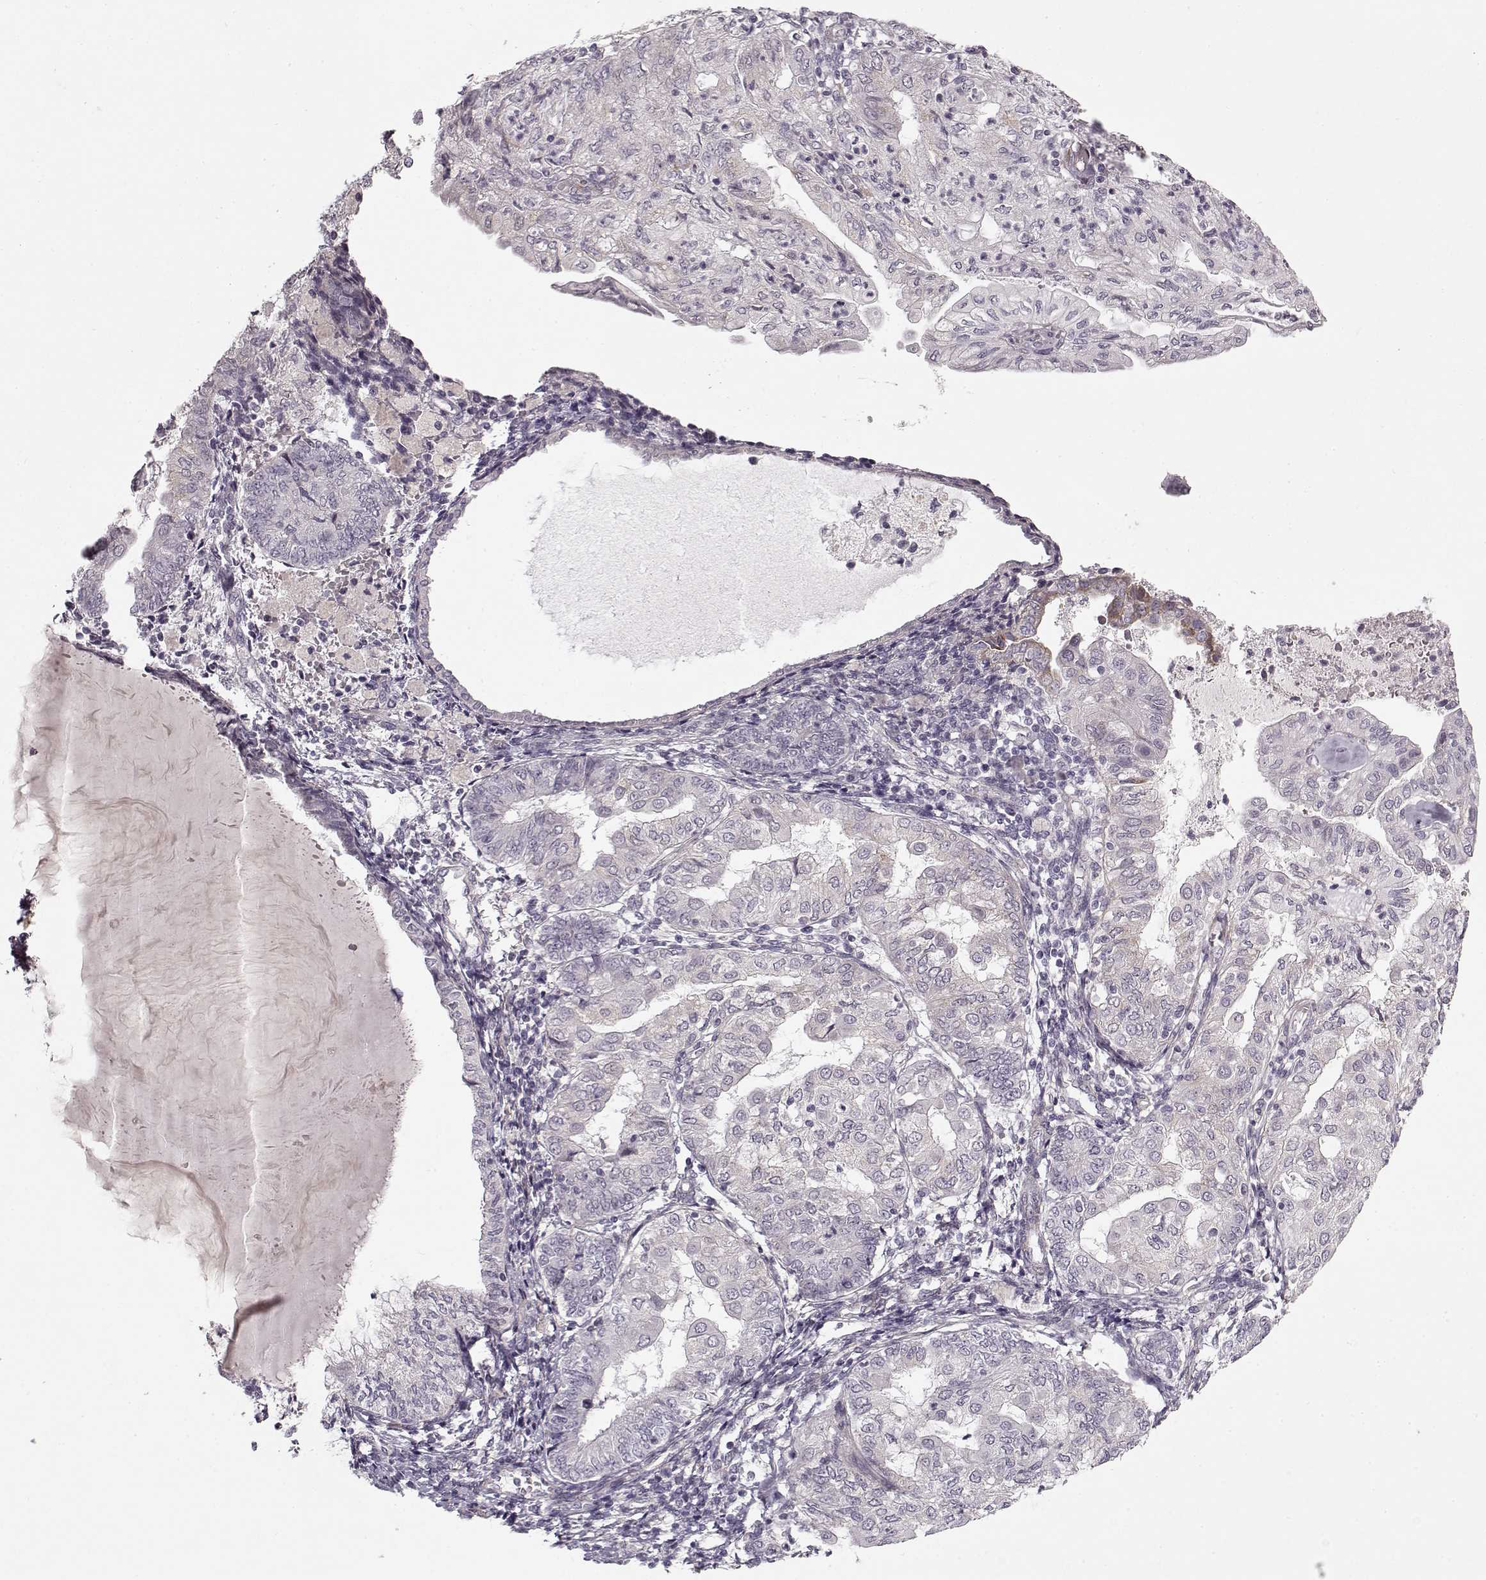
{"staining": {"intensity": "negative", "quantity": "none", "location": "none"}, "tissue": "endometrial cancer", "cell_type": "Tumor cells", "image_type": "cancer", "snomed": [{"axis": "morphology", "description": "Adenocarcinoma, NOS"}, {"axis": "topography", "description": "Endometrium"}], "caption": "Human endometrial cancer stained for a protein using immunohistochemistry (IHC) demonstrates no positivity in tumor cells.", "gene": "LAMB2", "patient": {"sex": "female", "age": 68}}